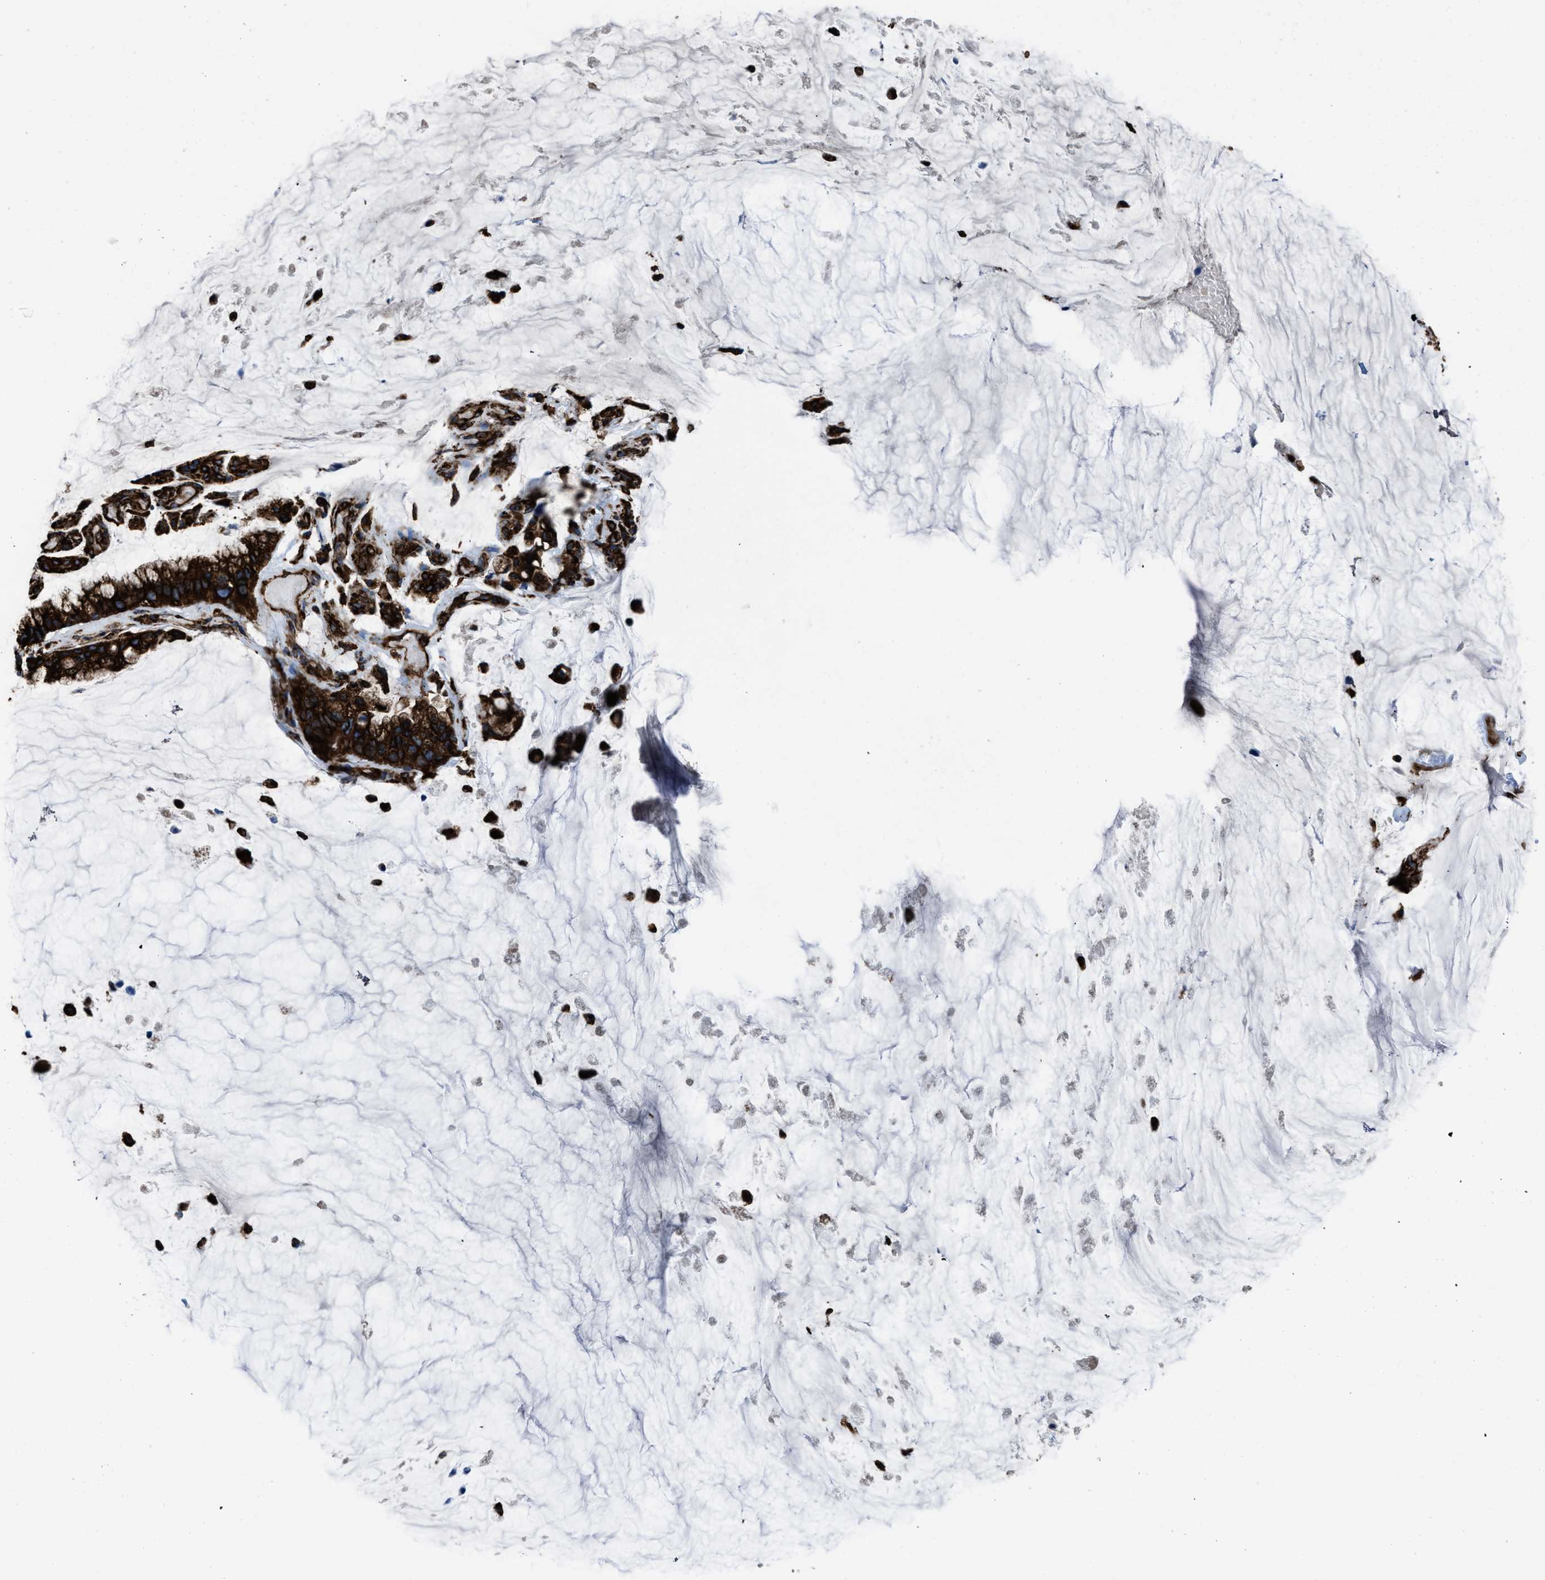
{"staining": {"intensity": "strong", "quantity": ">75%", "location": "cytoplasmic/membranous"}, "tissue": "ovarian cancer", "cell_type": "Tumor cells", "image_type": "cancer", "snomed": [{"axis": "morphology", "description": "Cystadenocarcinoma, mucinous, NOS"}, {"axis": "topography", "description": "Ovary"}], "caption": "The micrograph displays immunohistochemical staining of ovarian mucinous cystadenocarcinoma. There is strong cytoplasmic/membranous positivity is appreciated in about >75% of tumor cells. (DAB (3,3'-diaminobenzidine) = brown stain, brightfield microscopy at high magnification).", "gene": "CAPRIN1", "patient": {"sex": "female", "age": 39}}